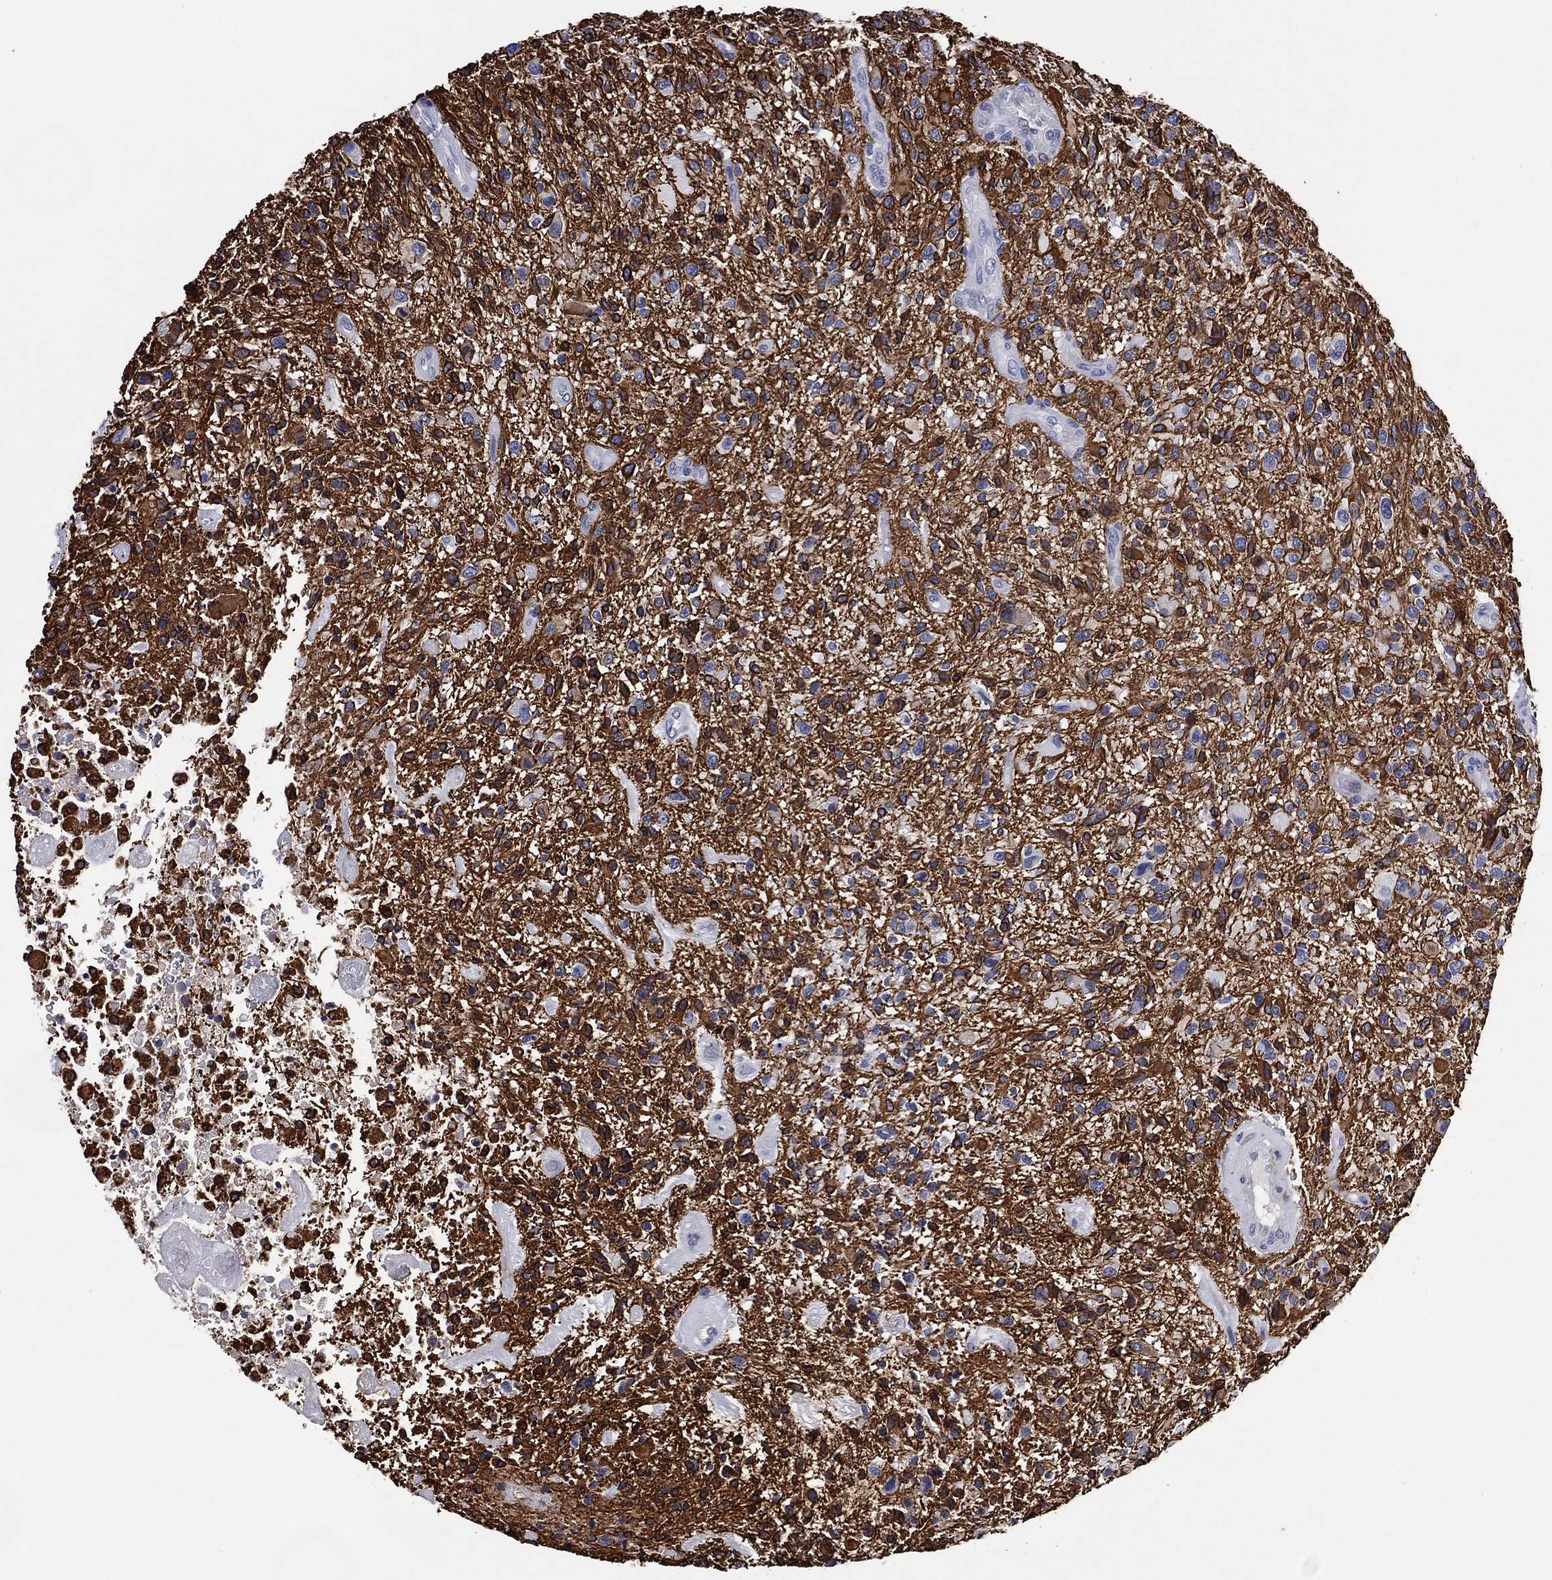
{"staining": {"intensity": "strong", "quantity": ">75%", "location": "cytoplasmic/membranous"}, "tissue": "glioma", "cell_type": "Tumor cells", "image_type": "cancer", "snomed": [{"axis": "morphology", "description": "Glioma, malignant, High grade"}, {"axis": "topography", "description": "Brain"}], "caption": "This photomicrograph exhibits immunohistochemistry staining of human malignant high-grade glioma, with high strong cytoplasmic/membranous positivity in about >75% of tumor cells.", "gene": "CLIP3", "patient": {"sex": "male", "age": 47}}